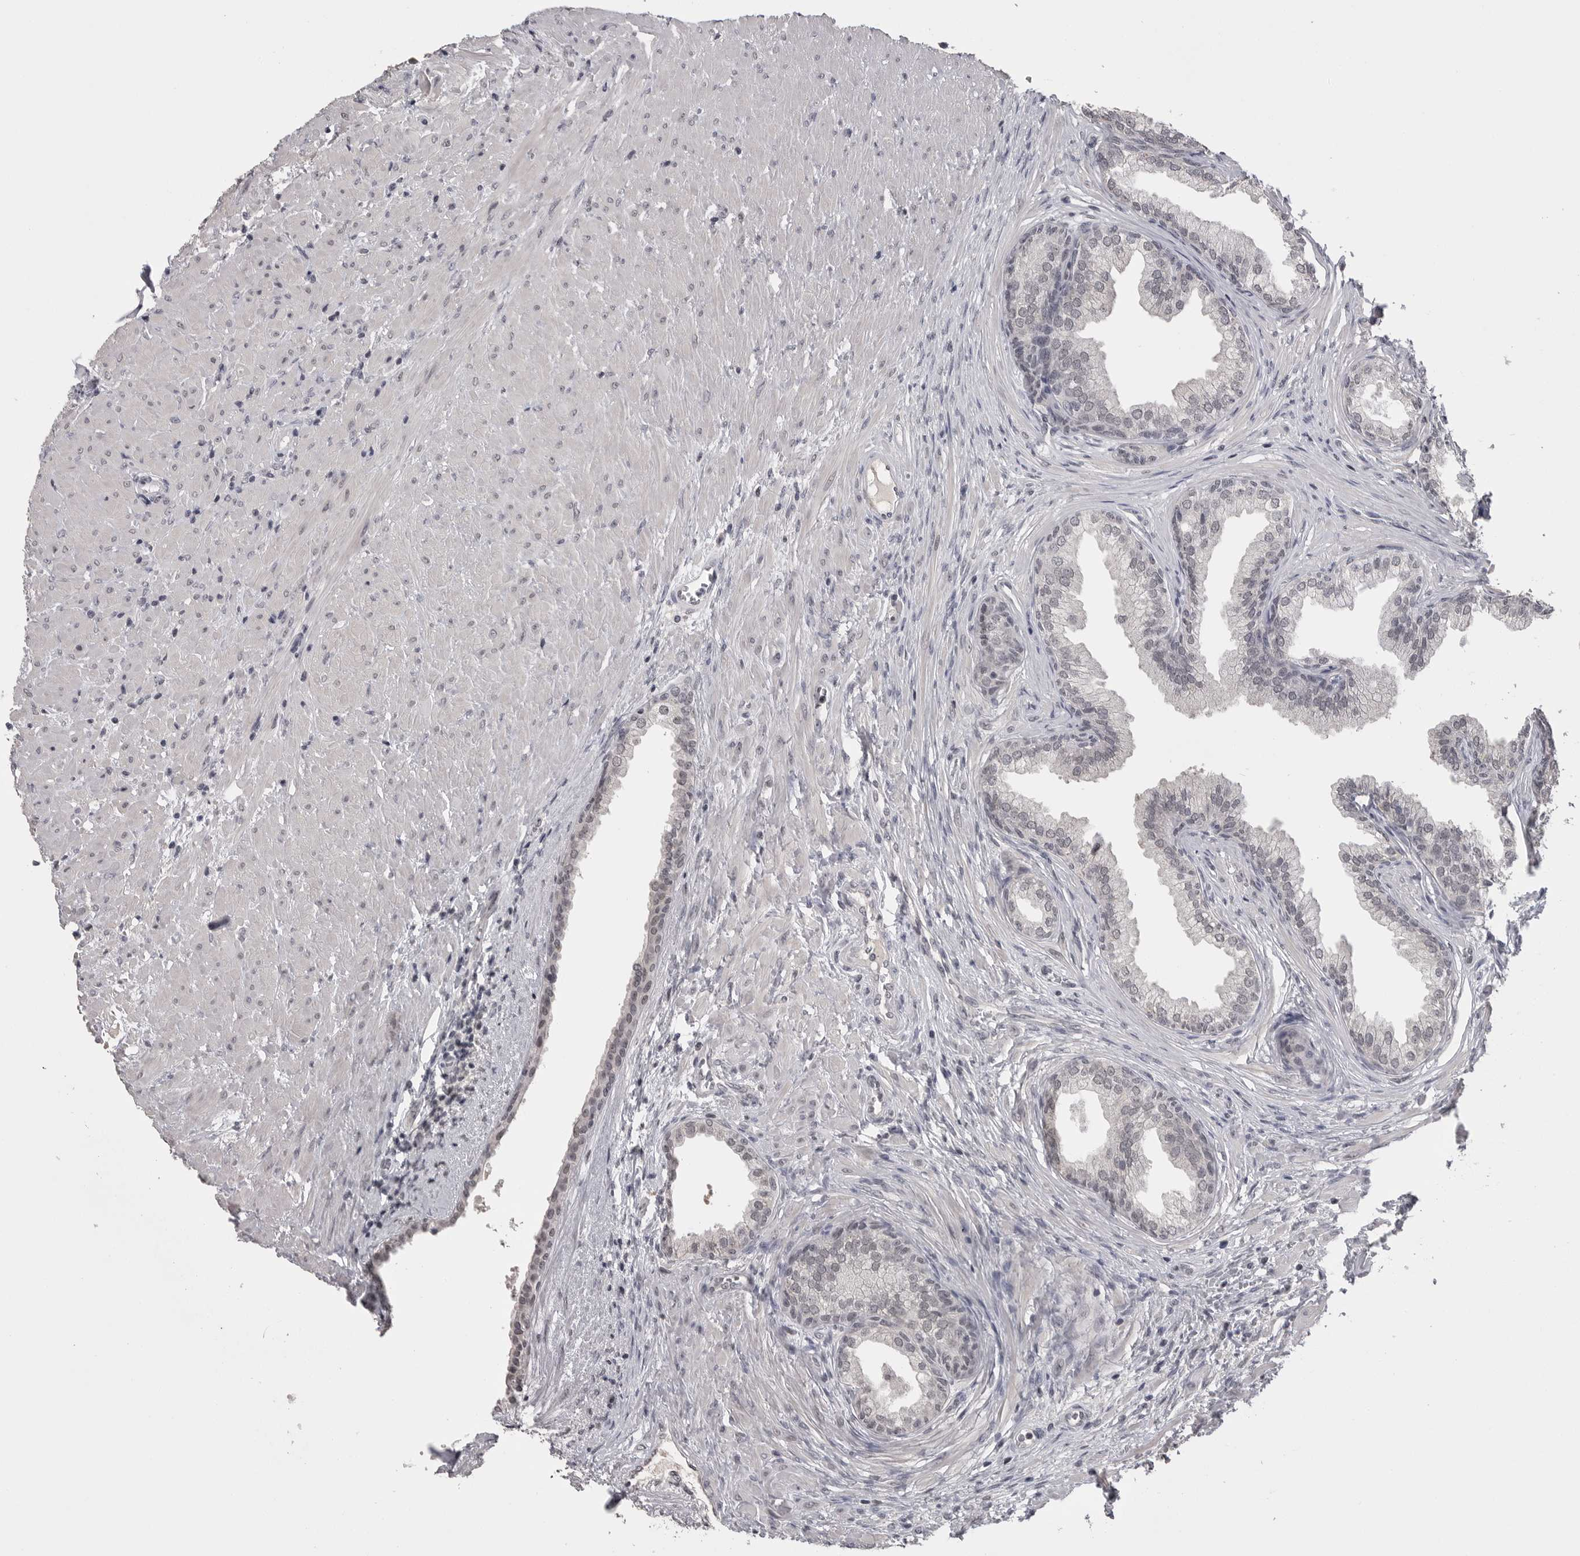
{"staining": {"intensity": "weak", "quantity": "<25%", "location": "nuclear"}, "tissue": "prostate", "cell_type": "Glandular cells", "image_type": "normal", "snomed": [{"axis": "morphology", "description": "Normal tissue, NOS"}, {"axis": "topography", "description": "Prostate"}], "caption": "This is an IHC micrograph of benign prostate. There is no staining in glandular cells.", "gene": "DLG2", "patient": {"sex": "male", "age": 76}}